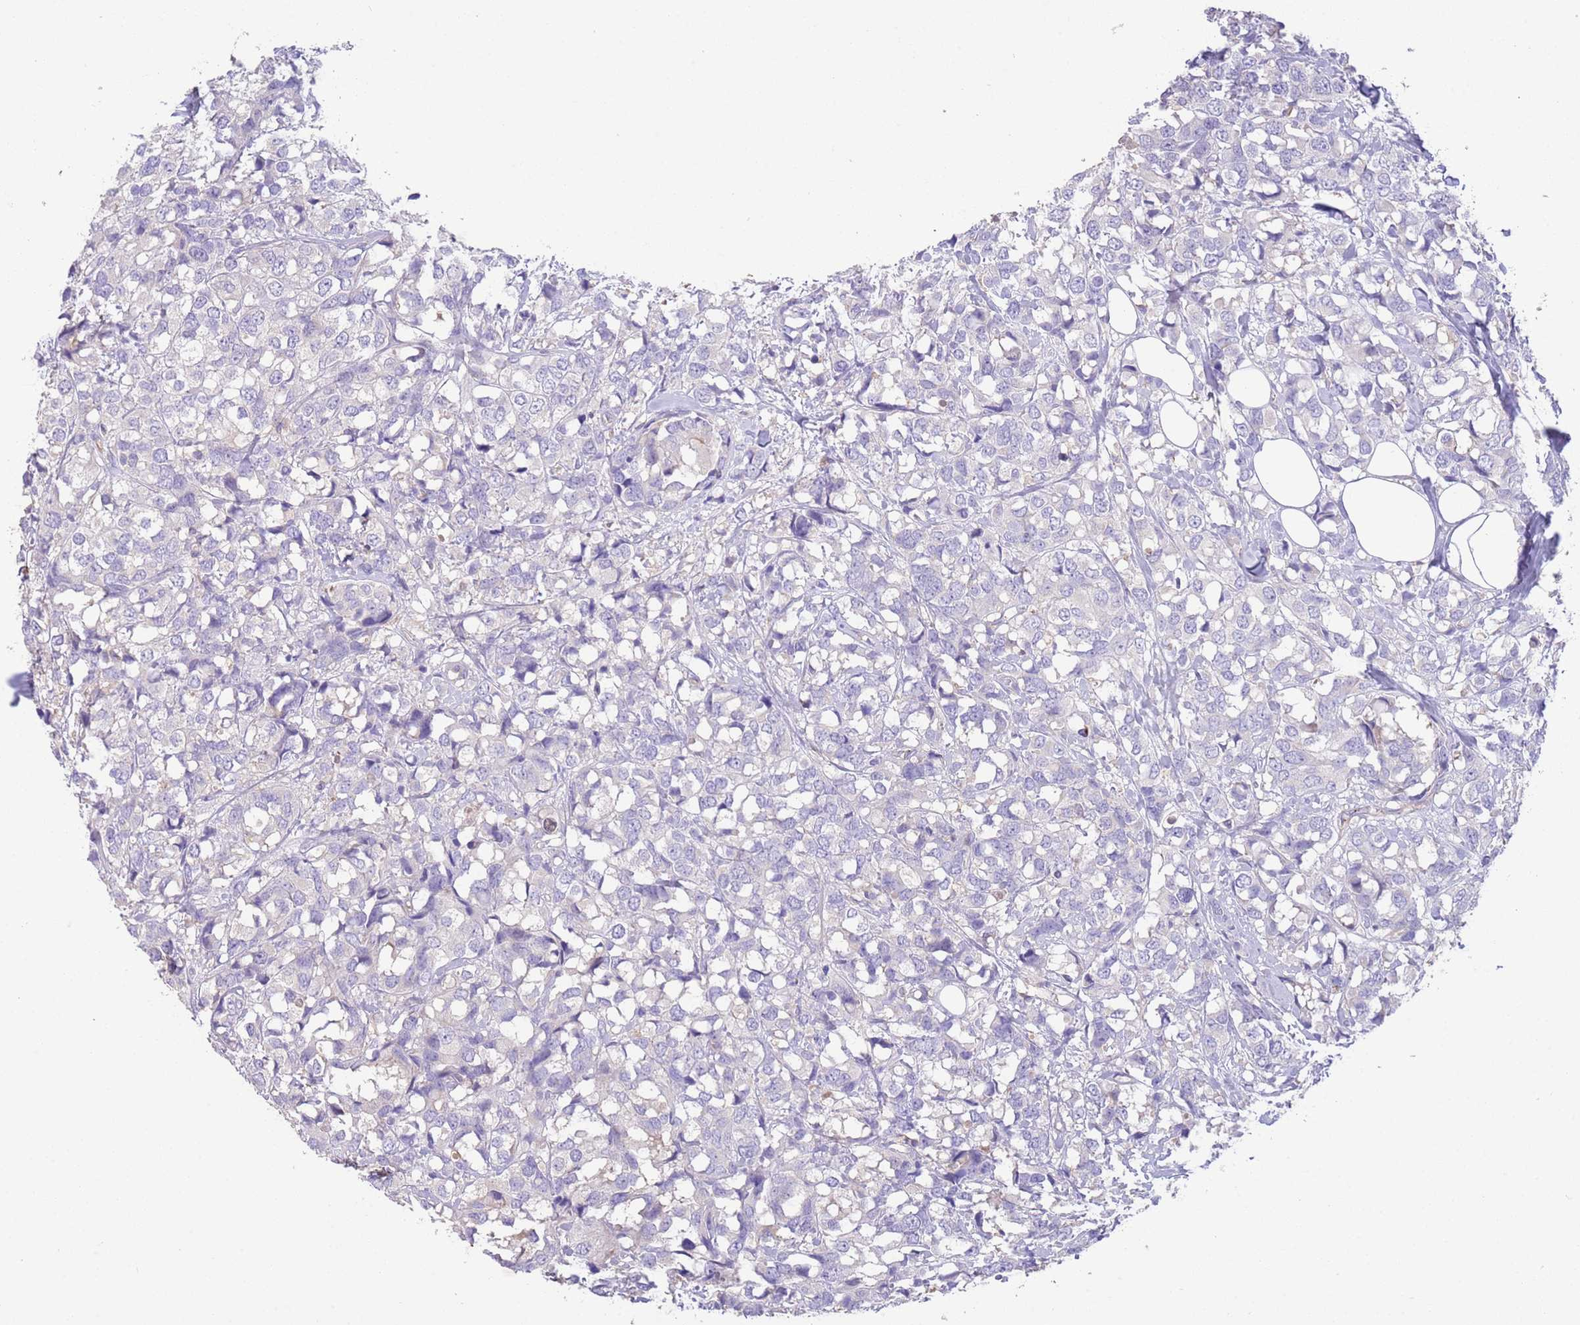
{"staining": {"intensity": "negative", "quantity": "none", "location": "none"}, "tissue": "breast cancer", "cell_type": "Tumor cells", "image_type": "cancer", "snomed": [{"axis": "morphology", "description": "Lobular carcinoma"}, {"axis": "topography", "description": "Breast"}], "caption": "A histopathology image of human breast cancer is negative for staining in tumor cells.", "gene": "SFTPA1", "patient": {"sex": "female", "age": 59}}